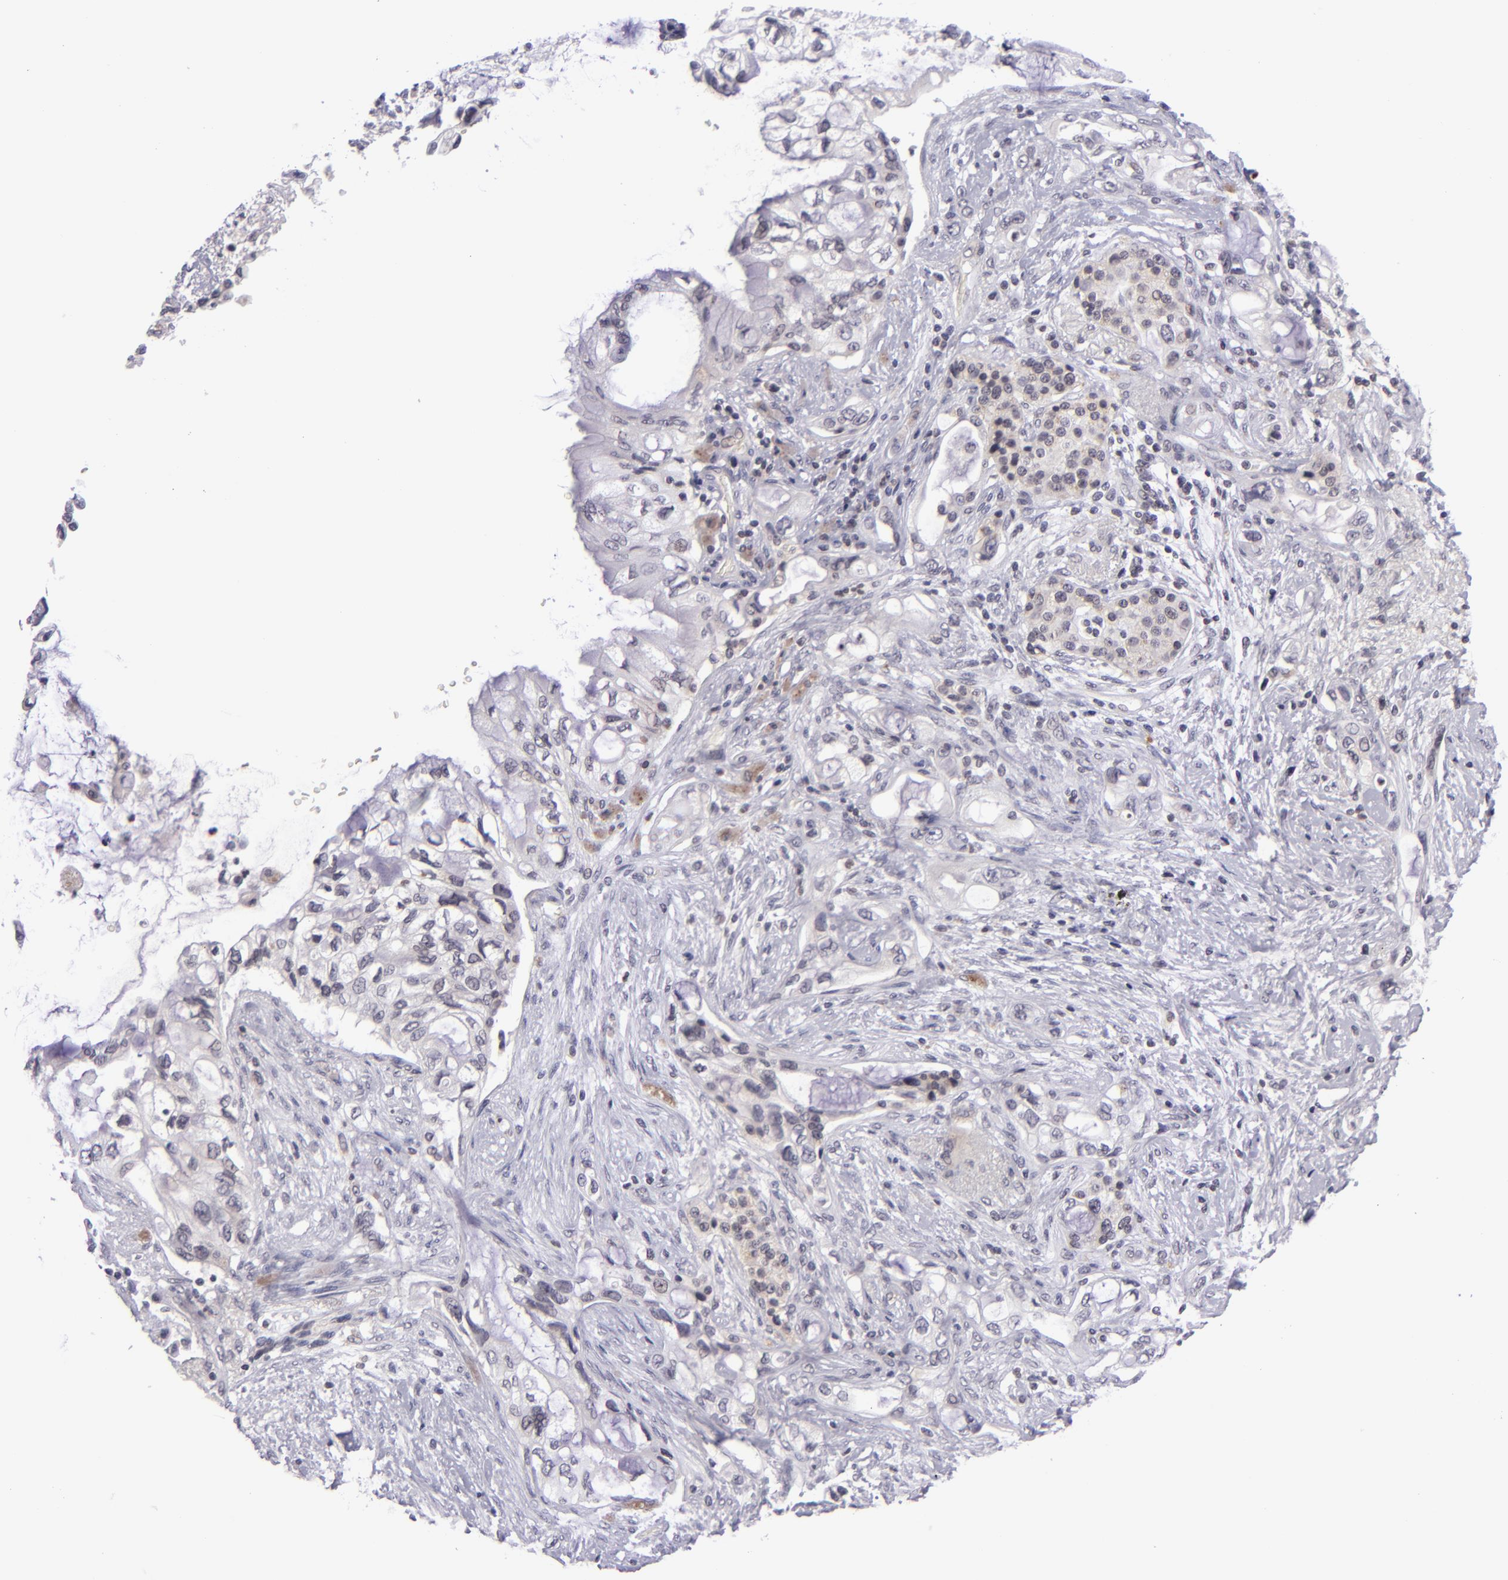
{"staining": {"intensity": "negative", "quantity": "none", "location": "none"}, "tissue": "pancreatic cancer", "cell_type": "Tumor cells", "image_type": "cancer", "snomed": [{"axis": "morphology", "description": "Adenocarcinoma, NOS"}, {"axis": "topography", "description": "Pancreas"}], "caption": "DAB (3,3'-diaminobenzidine) immunohistochemical staining of human pancreatic adenocarcinoma shows no significant staining in tumor cells. (DAB immunohistochemistry visualized using brightfield microscopy, high magnification).", "gene": "CASP8", "patient": {"sex": "female", "age": 70}}